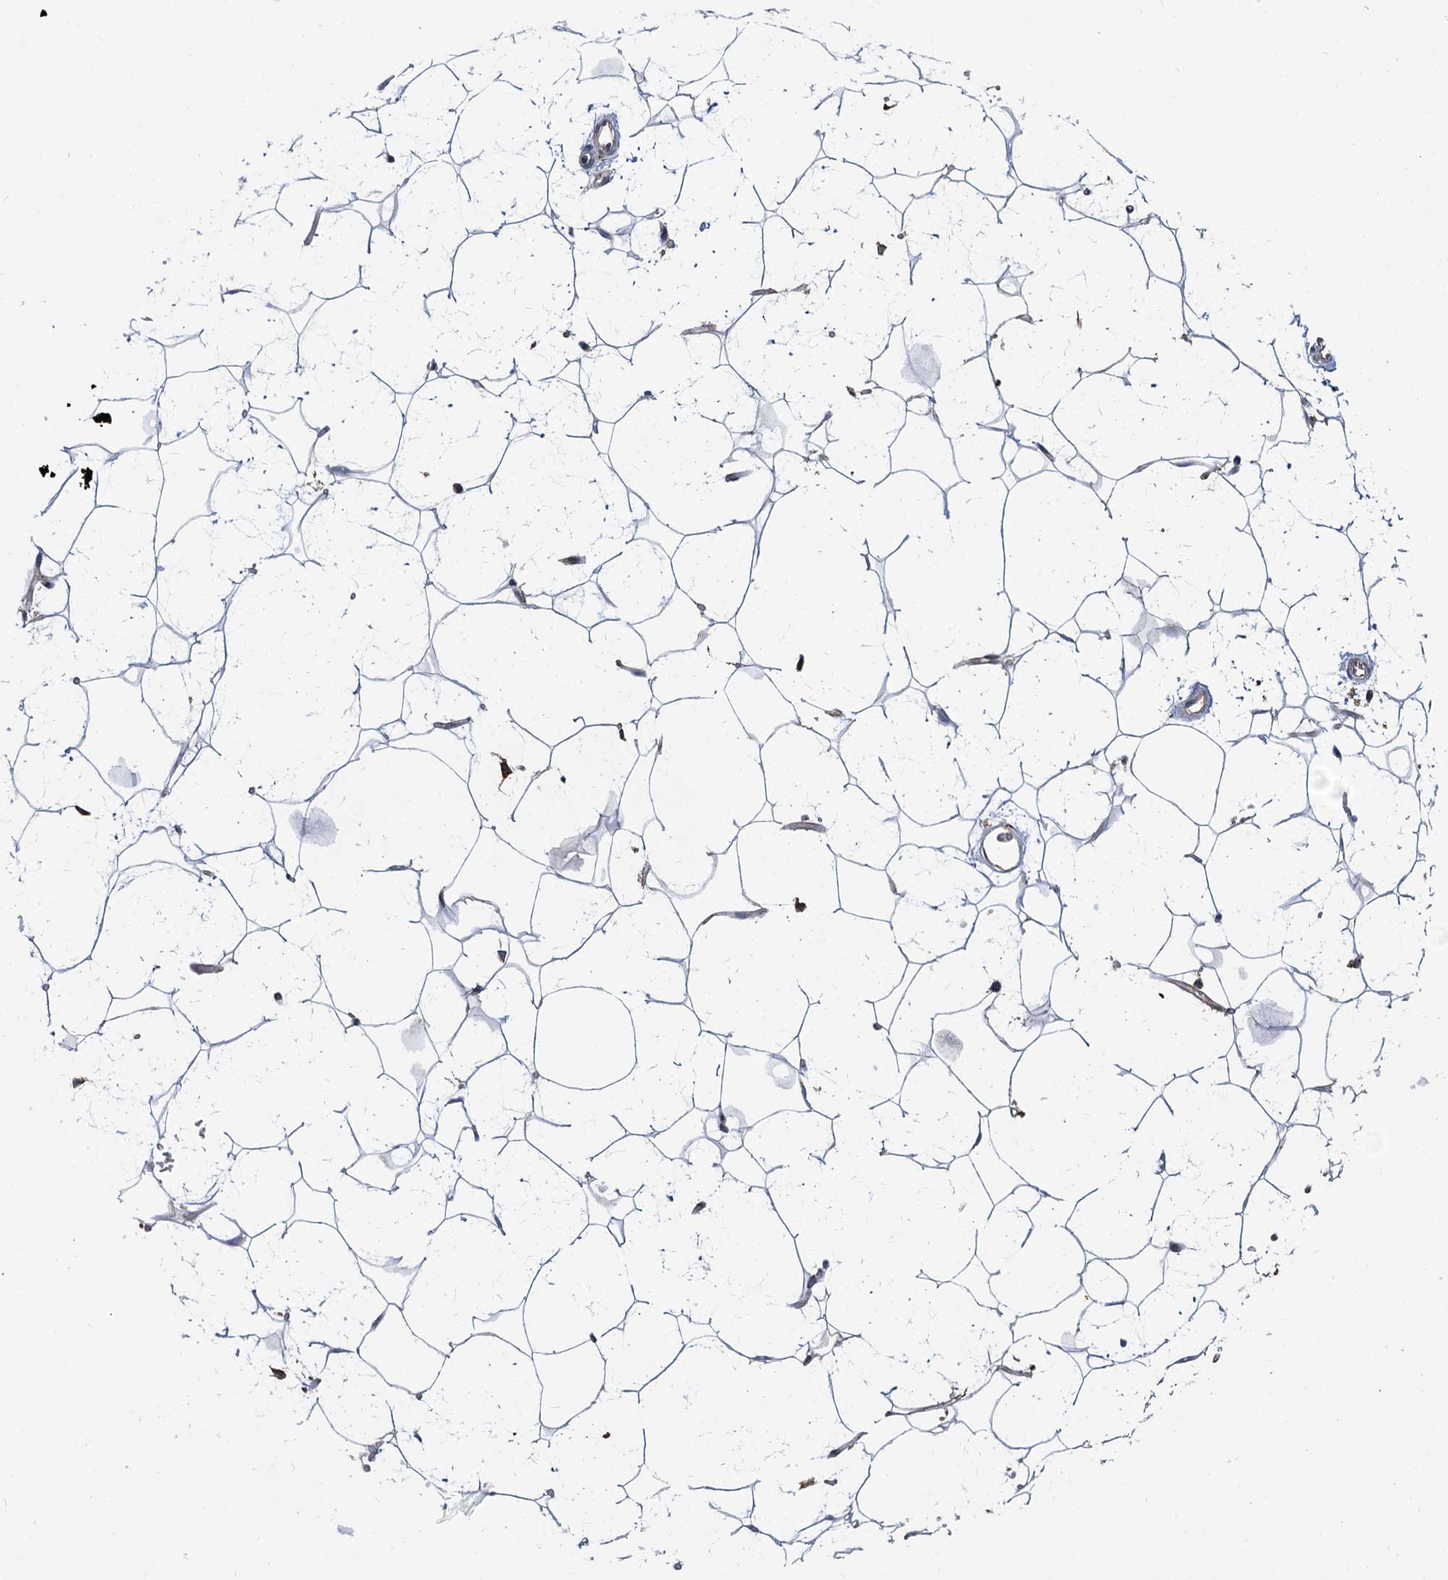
{"staining": {"intensity": "negative", "quantity": "none", "location": "none"}, "tissue": "adipose tissue", "cell_type": "Adipocytes", "image_type": "normal", "snomed": [{"axis": "morphology", "description": "Normal tissue, NOS"}, {"axis": "topography", "description": "Breast"}], "caption": "This is an immunohistochemistry image of normal adipose tissue. There is no staining in adipocytes.", "gene": "LRRC51", "patient": {"sex": "female", "age": 26}}